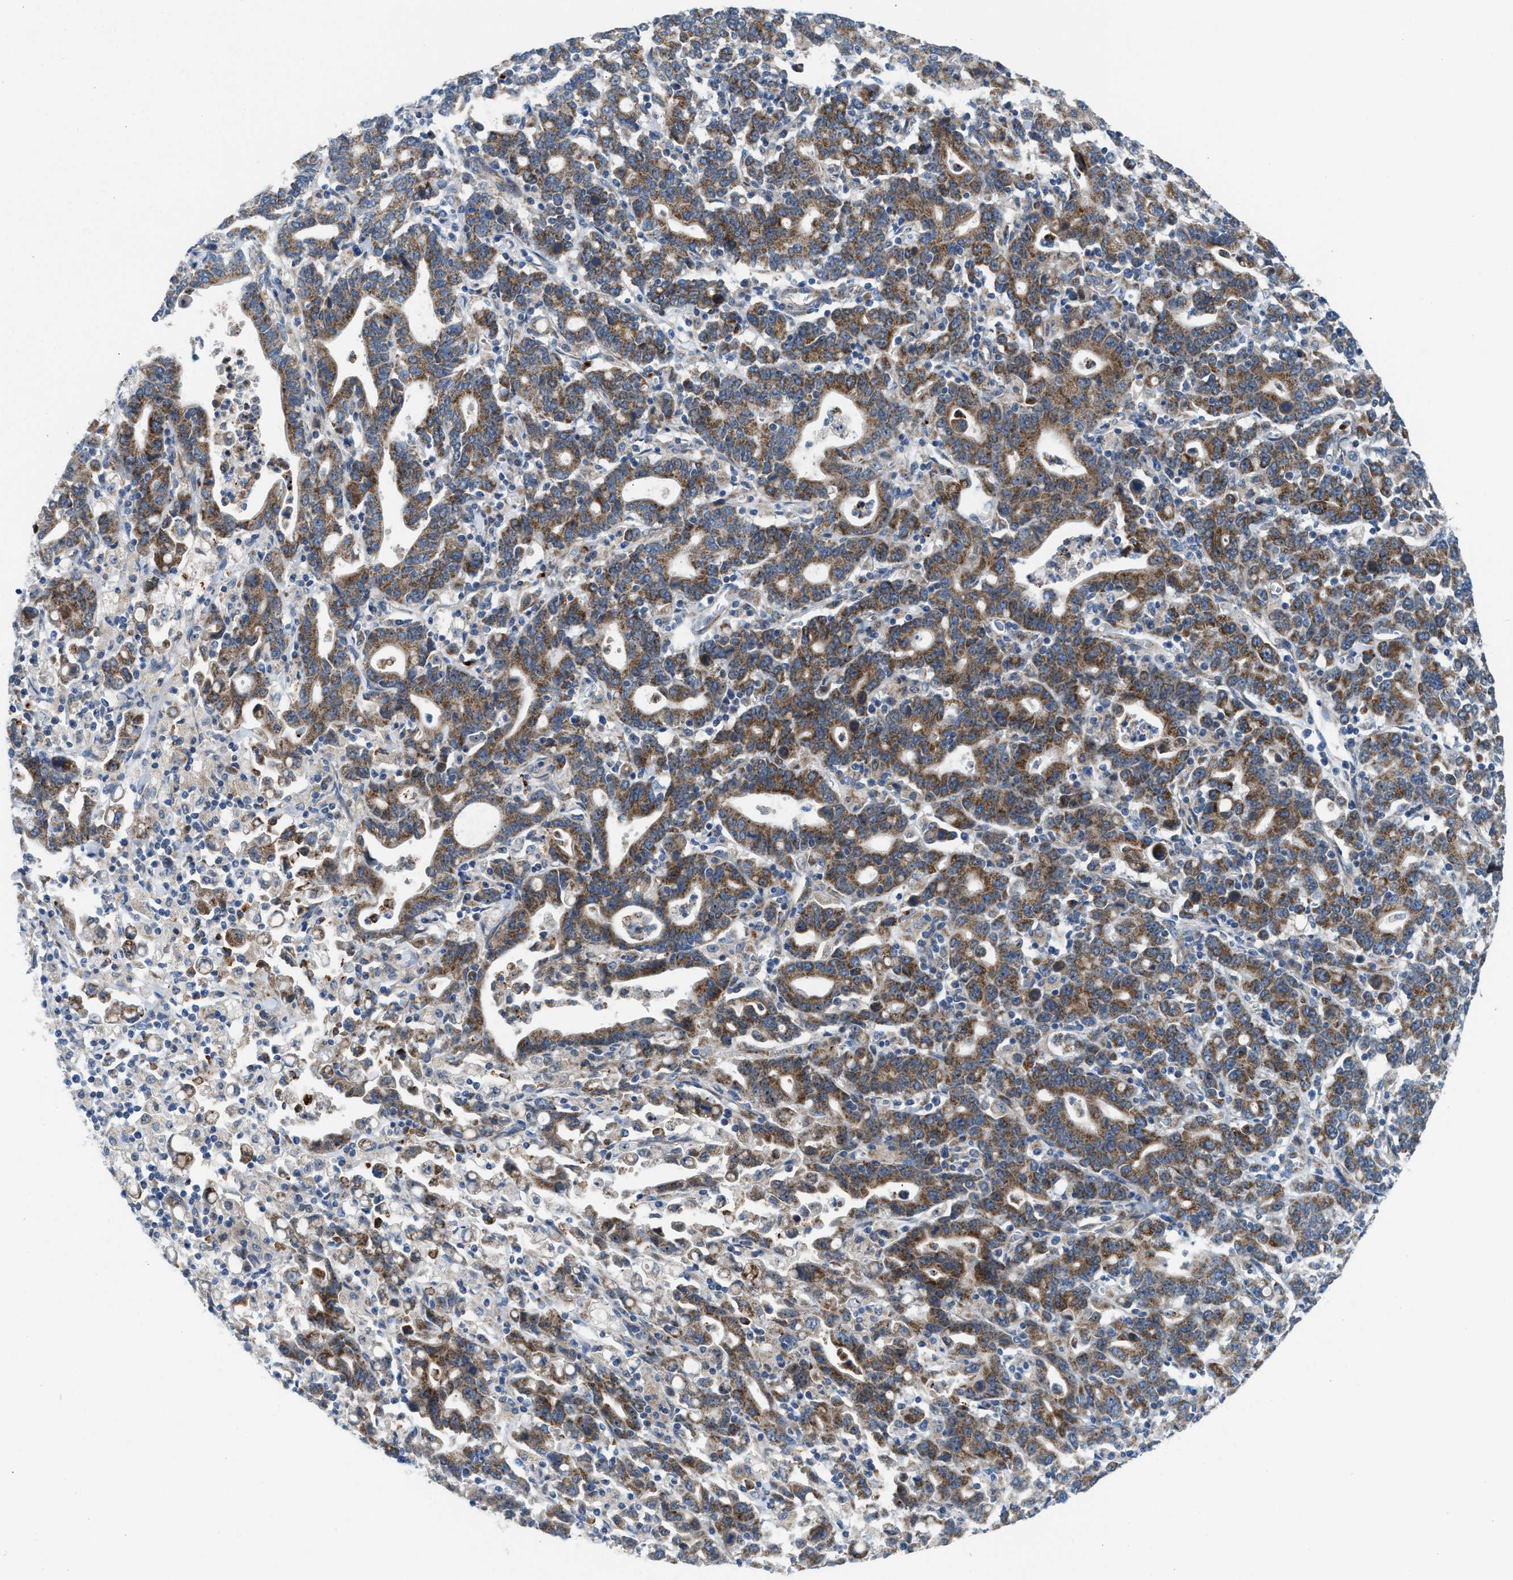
{"staining": {"intensity": "moderate", "quantity": ">75%", "location": "cytoplasmic/membranous"}, "tissue": "stomach cancer", "cell_type": "Tumor cells", "image_type": "cancer", "snomed": [{"axis": "morphology", "description": "Adenocarcinoma, NOS"}, {"axis": "topography", "description": "Stomach, upper"}], "caption": "A high-resolution image shows immunohistochemistry (IHC) staining of stomach cancer, which reveals moderate cytoplasmic/membranous staining in approximately >75% of tumor cells.", "gene": "TPH1", "patient": {"sex": "male", "age": 69}}